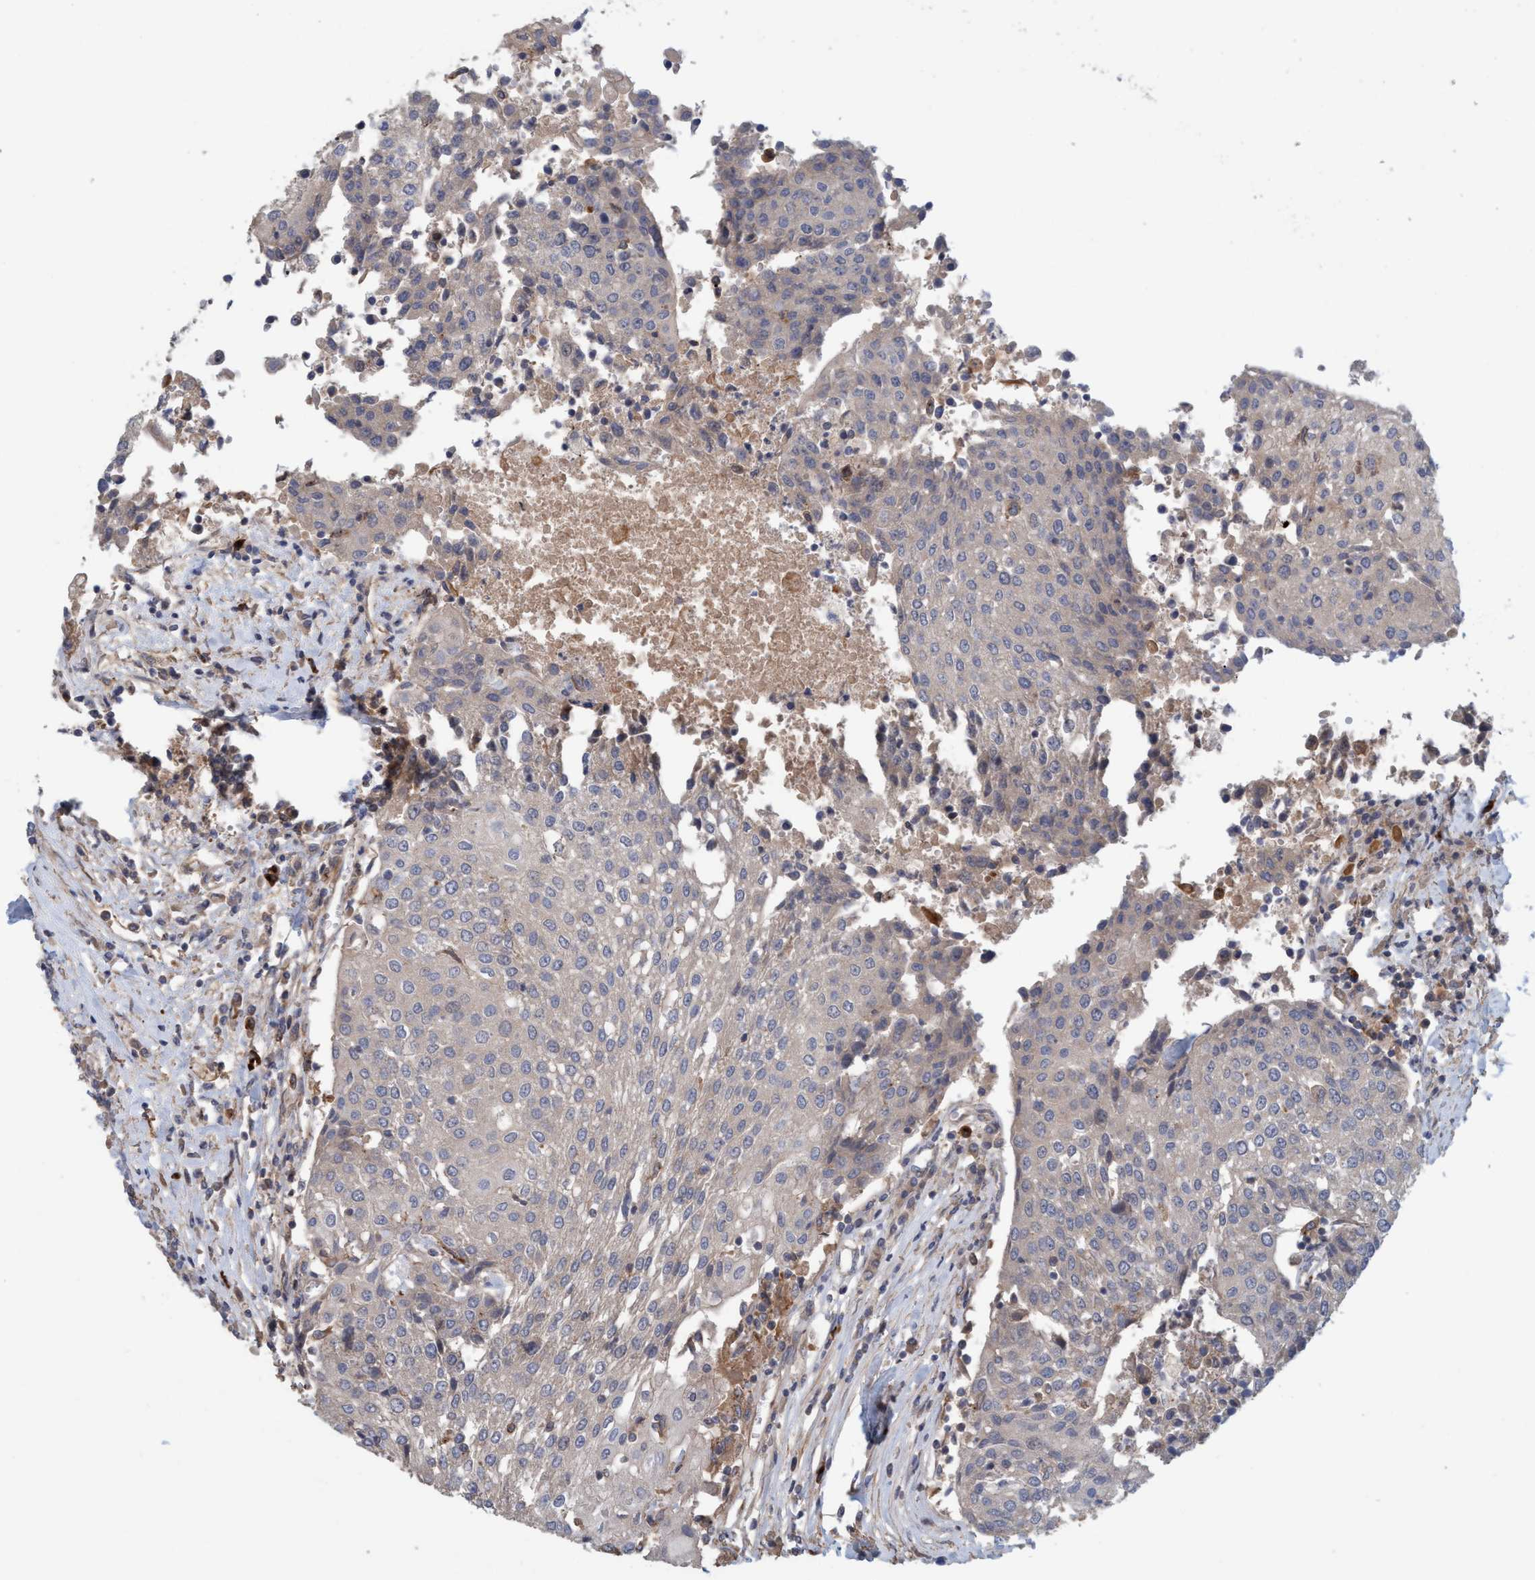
{"staining": {"intensity": "weak", "quantity": "<25%", "location": "cytoplasmic/membranous"}, "tissue": "urothelial cancer", "cell_type": "Tumor cells", "image_type": "cancer", "snomed": [{"axis": "morphology", "description": "Urothelial carcinoma, High grade"}, {"axis": "topography", "description": "Urinary bladder"}], "caption": "Tumor cells are negative for protein expression in human urothelial cancer. (DAB (3,3'-diaminobenzidine) IHC with hematoxylin counter stain).", "gene": "SPECC1", "patient": {"sex": "female", "age": 85}}